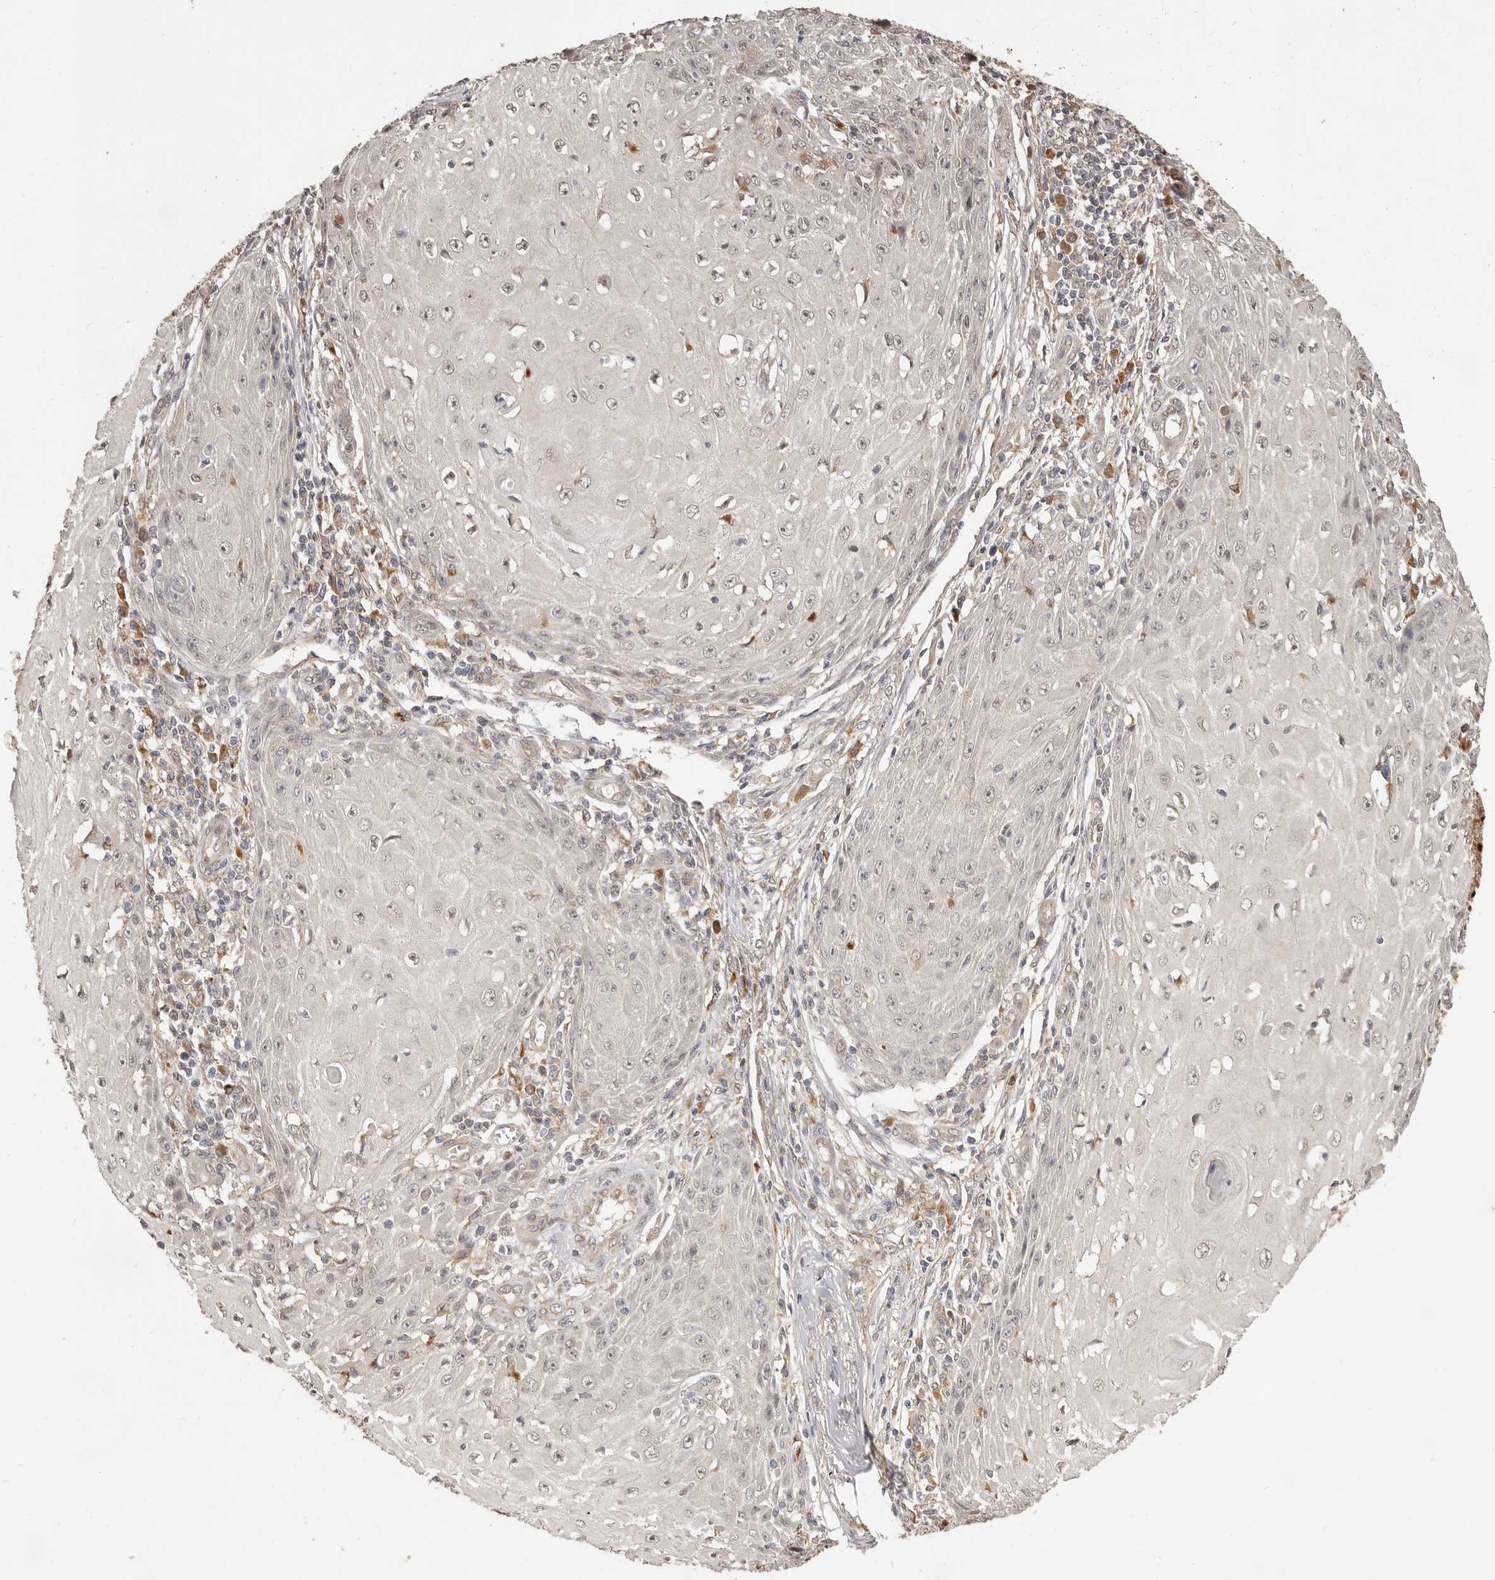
{"staining": {"intensity": "negative", "quantity": "none", "location": "none"}, "tissue": "skin cancer", "cell_type": "Tumor cells", "image_type": "cancer", "snomed": [{"axis": "morphology", "description": "Squamous cell carcinoma, NOS"}, {"axis": "topography", "description": "Skin"}], "caption": "High magnification brightfield microscopy of skin cancer stained with DAB (brown) and counterstained with hematoxylin (blue): tumor cells show no significant positivity.", "gene": "MTFR2", "patient": {"sex": "female", "age": 73}}